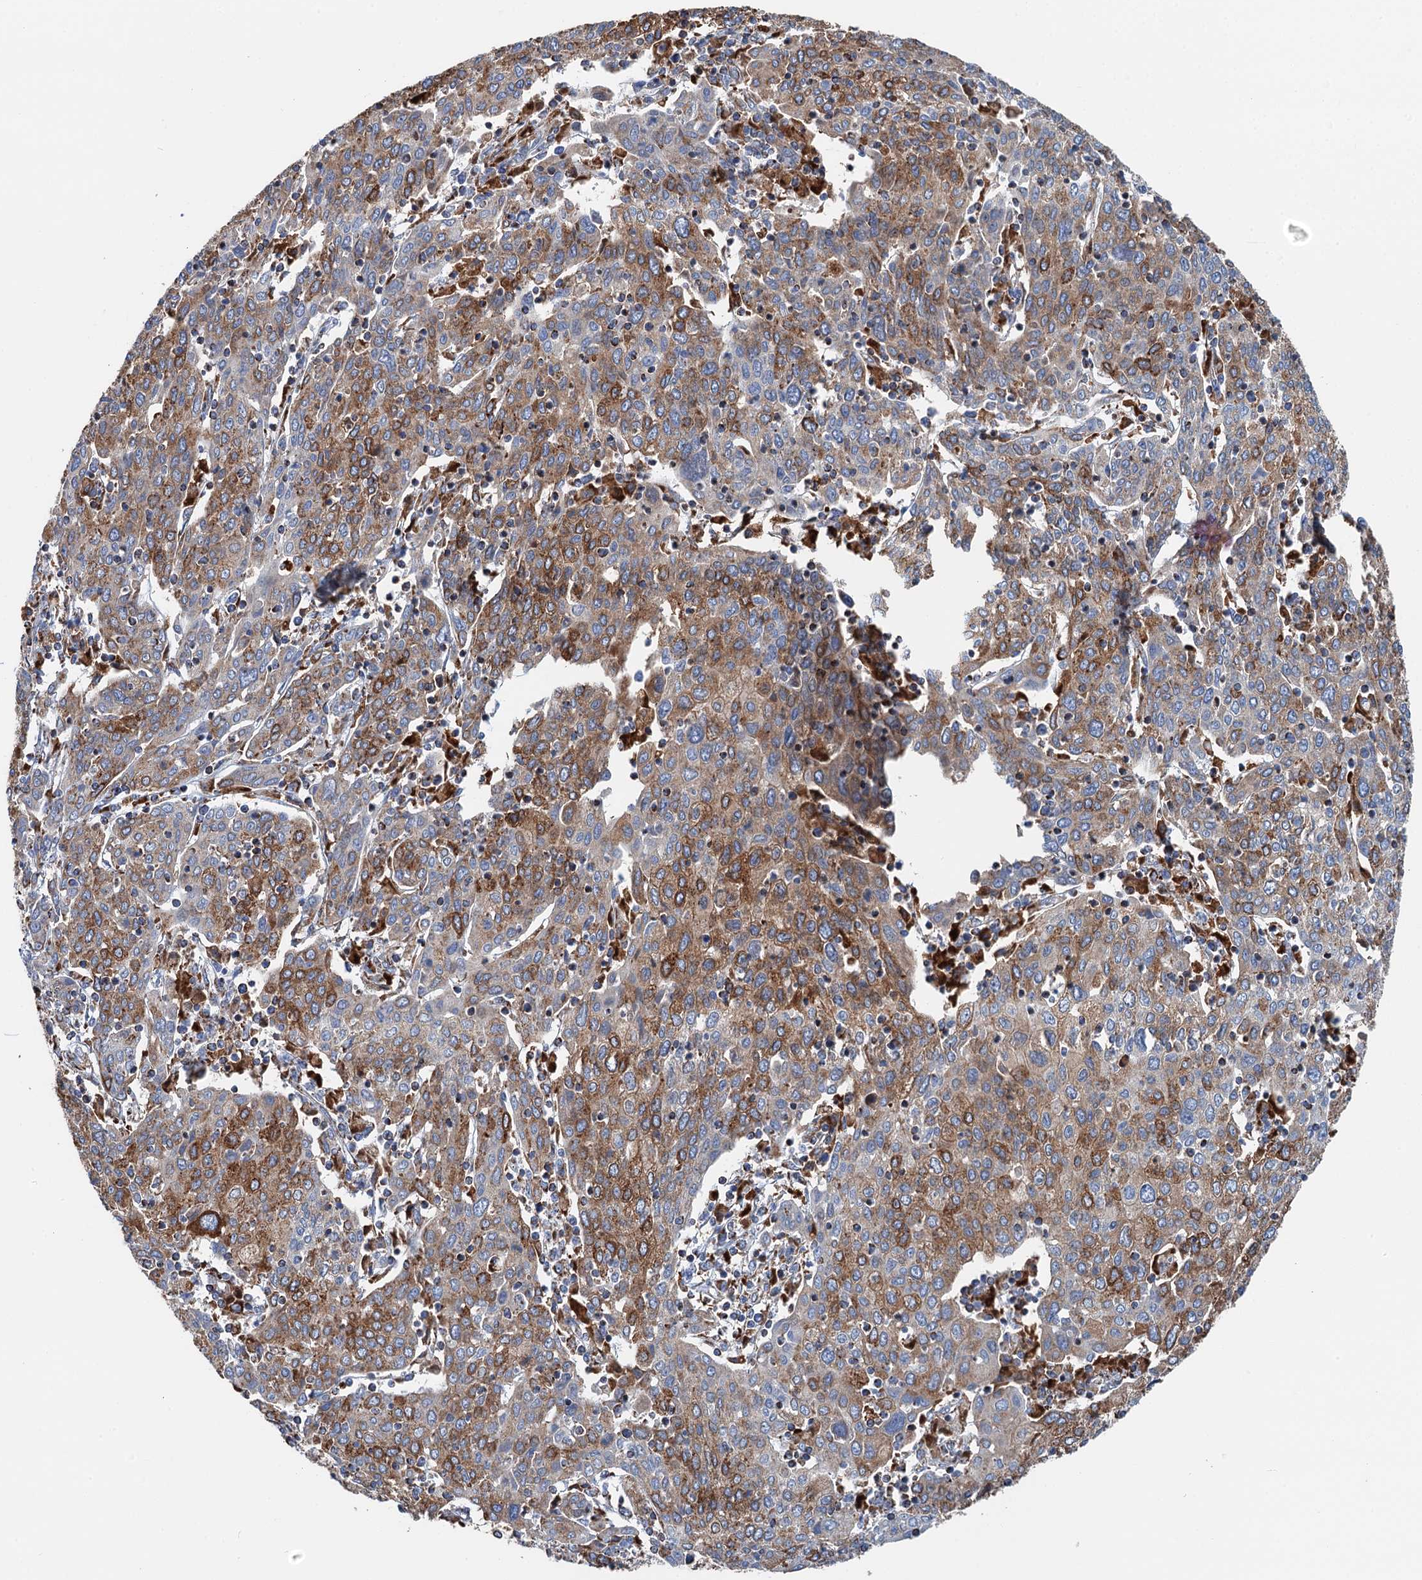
{"staining": {"intensity": "moderate", "quantity": ">75%", "location": "cytoplasmic/membranous"}, "tissue": "cervical cancer", "cell_type": "Tumor cells", "image_type": "cancer", "snomed": [{"axis": "morphology", "description": "Squamous cell carcinoma, NOS"}, {"axis": "topography", "description": "Cervix"}], "caption": "Immunohistochemistry photomicrograph of neoplastic tissue: squamous cell carcinoma (cervical) stained using immunohistochemistry shows medium levels of moderate protein expression localized specifically in the cytoplasmic/membranous of tumor cells, appearing as a cytoplasmic/membranous brown color.", "gene": "IVD", "patient": {"sex": "female", "age": 67}}